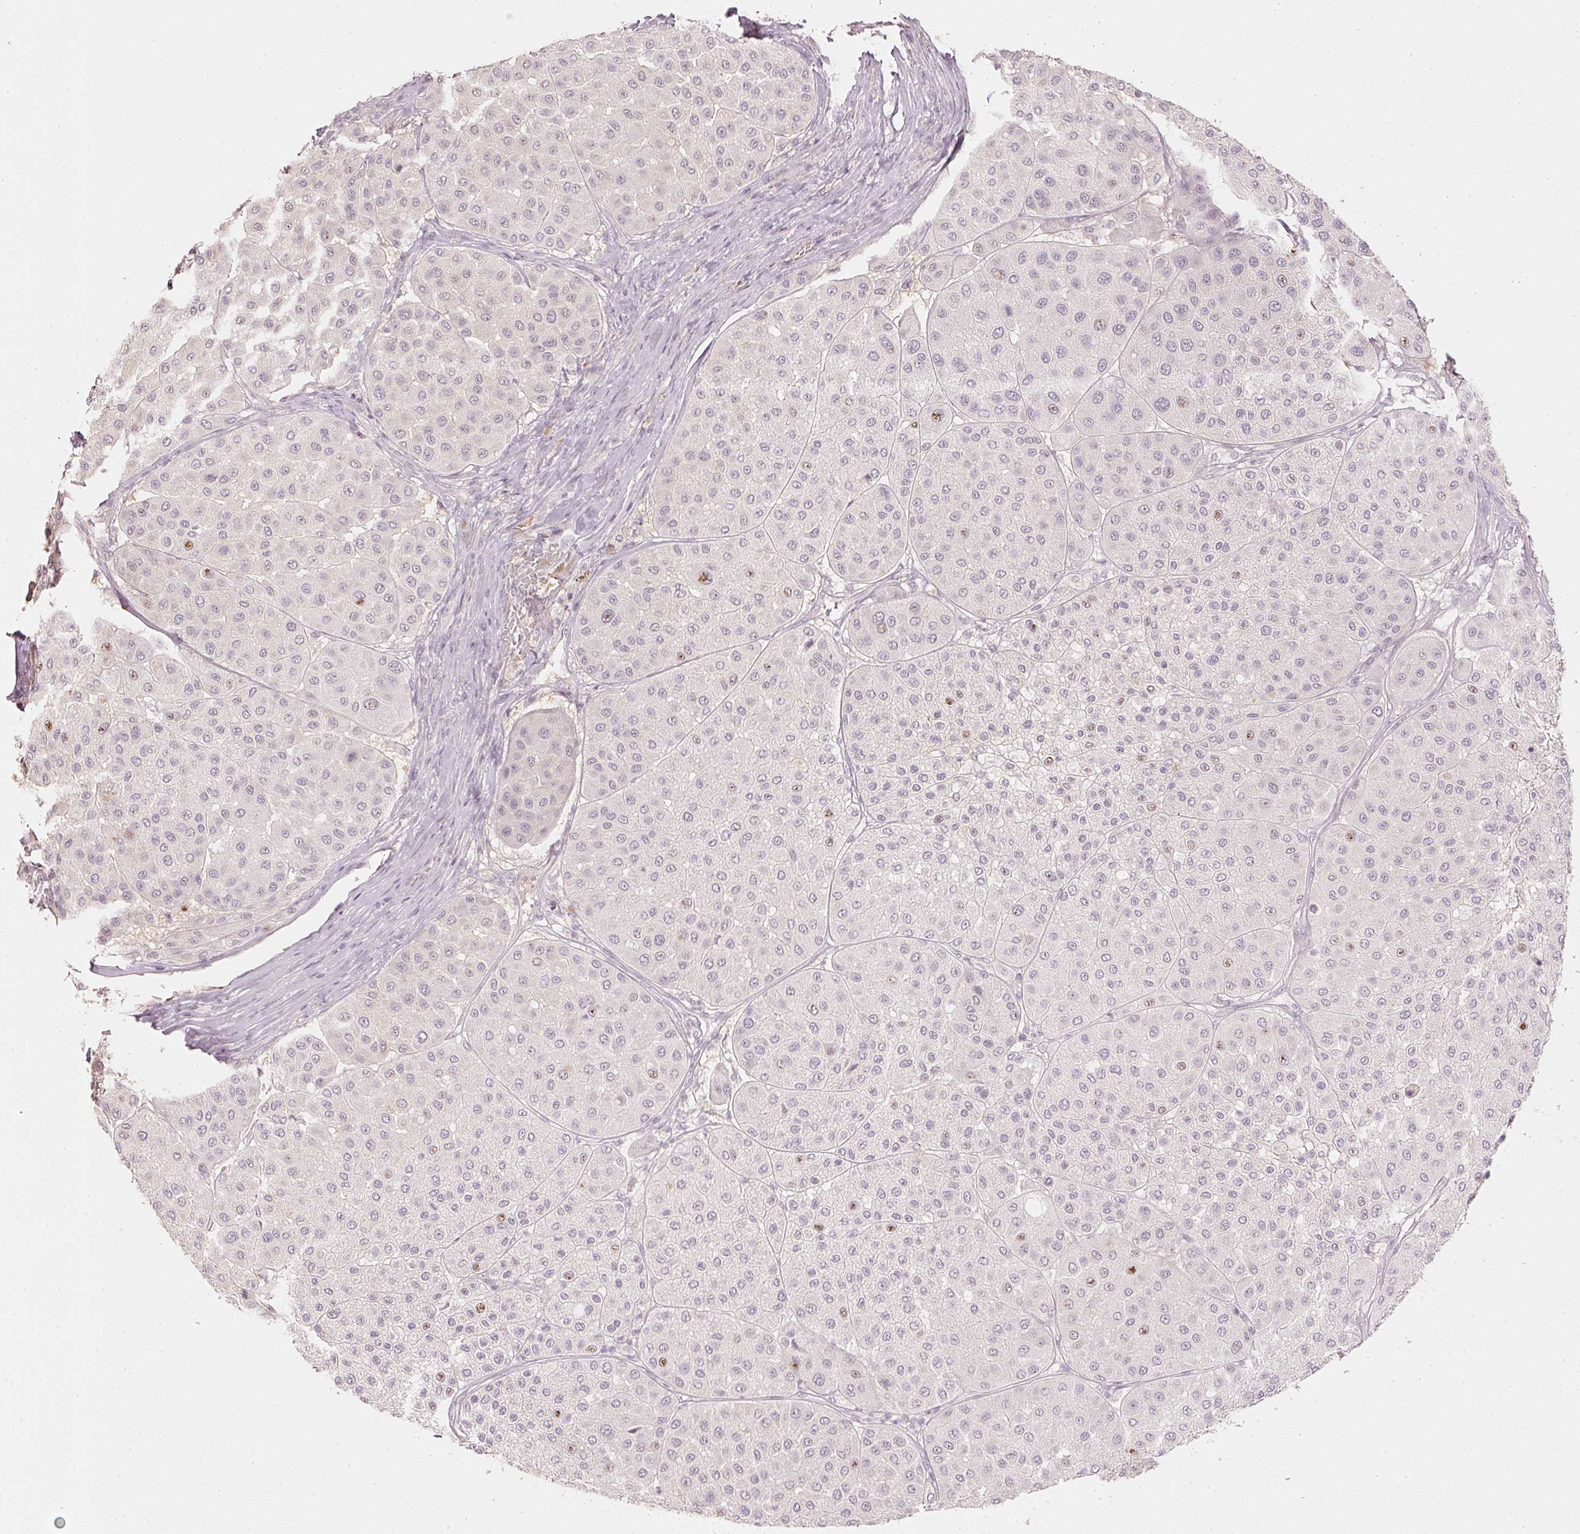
{"staining": {"intensity": "moderate", "quantity": "<25%", "location": "nuclear"}, "tissue": "melanoma", "cell_type": "Tumor cells", "image_type": "cancer", "snomed": [{"axis": "morphology", "description": "Malignant melanoma, Metastatic site"}, {"axis": "topography", "description": "Smooth muscle"}], "caption": "This histopathology image shows immunohistochemistry (IHC) staining of human malignant melanoma (metastatic site), with low moderate nuclear expression in about <25% of tumor cells.", "gene": "GZMA", "patient": {"sex": "male", "age": 41}}